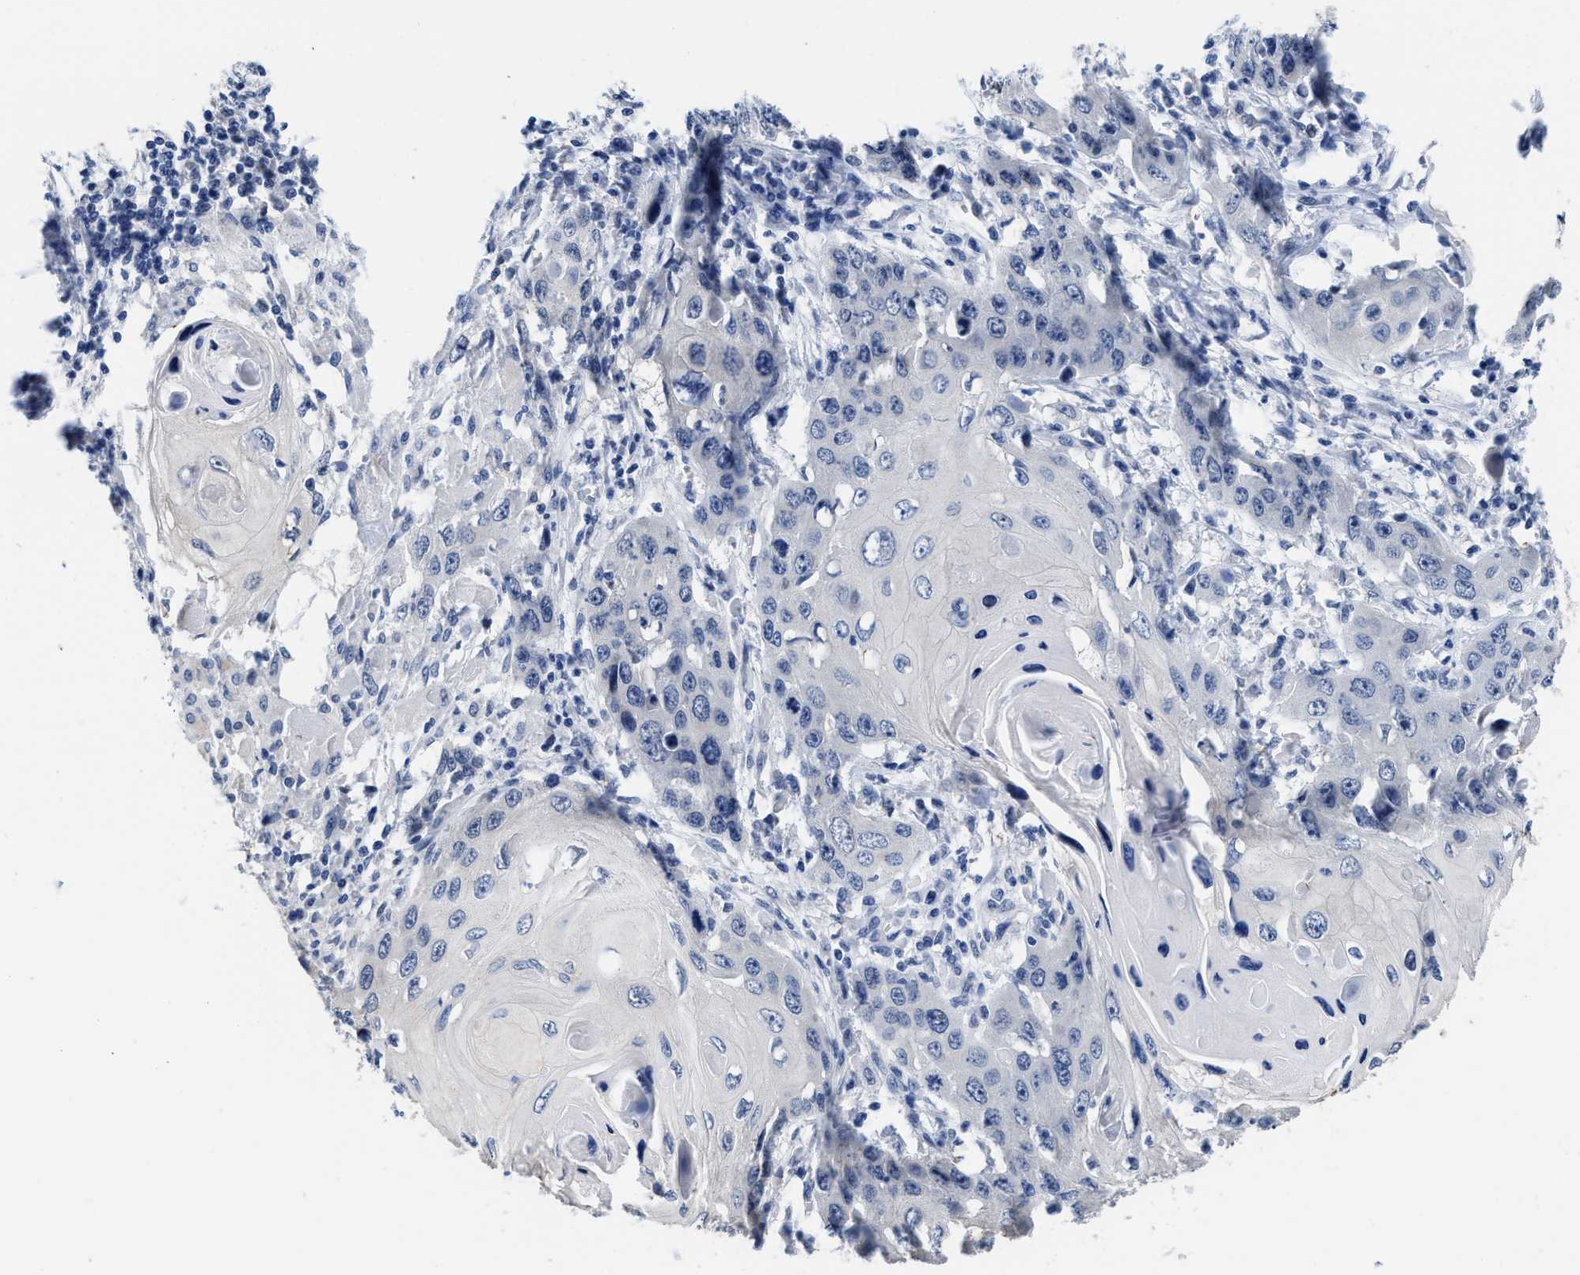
{"staining": {"intensity": "negative", "quantity": "none", "location": "none"}, "tissue": "skin cancer", "cell_type": "Tumor cells", "image_type": "cancer", "snomed": [{"axis": "morphology", "description": "Squamous cell carcinoma, NOS"}, {"axis": "topography", "description": "Skin"}], "caption": "DAB (3,3'-diaminobenzidine) immunohistochemical staining of skin cancer displays no significant expression in tumor cells. The staining was performed using DAB (3,3'-diaminobenzidine) to visualize the protein expression in brown, while the nuclei were stained in blue with hematoxylin (Magnification: 20x).", "gene": "HOOK1", "patient": {"sex": "male", "age": 55}}